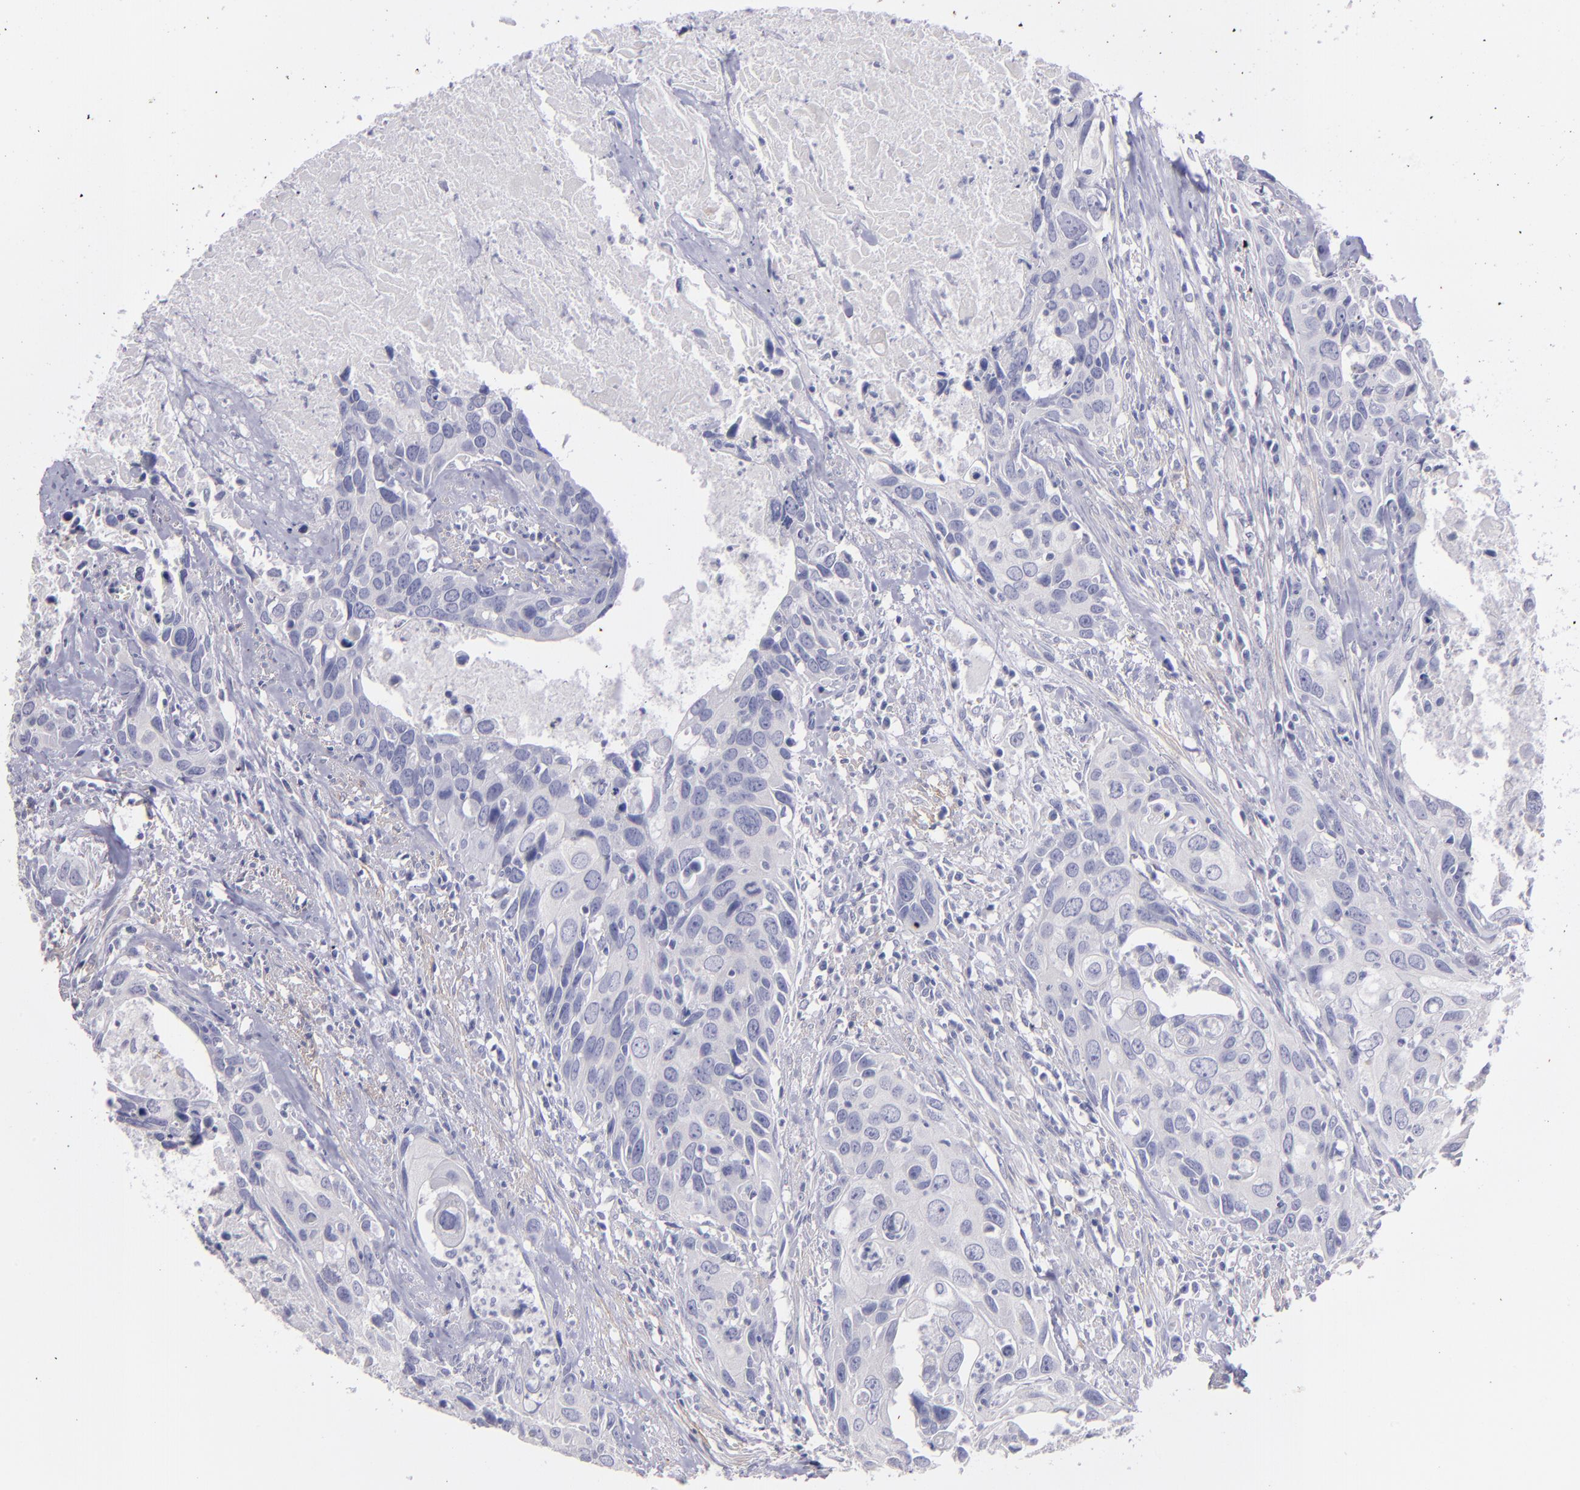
{"staining": {"intensity": "negative", "quantity": "none", "location": "none"}, "tissue": "urothelial cancer", "cell_type": "Tumor cells", "image_type": "cancer", "snomed": [{"axis": "morphology", "description": "Urothelial carcinoma, High grade"}, {"axis": "topography", "description": "Urinary bladder"}], "caption": "Human urothelial cancer stained for a protein using immunohistochemistry shows no staining in tumor cells.", "gene": "SNAP25", "patient": {"sex": "male", "age": 71}}